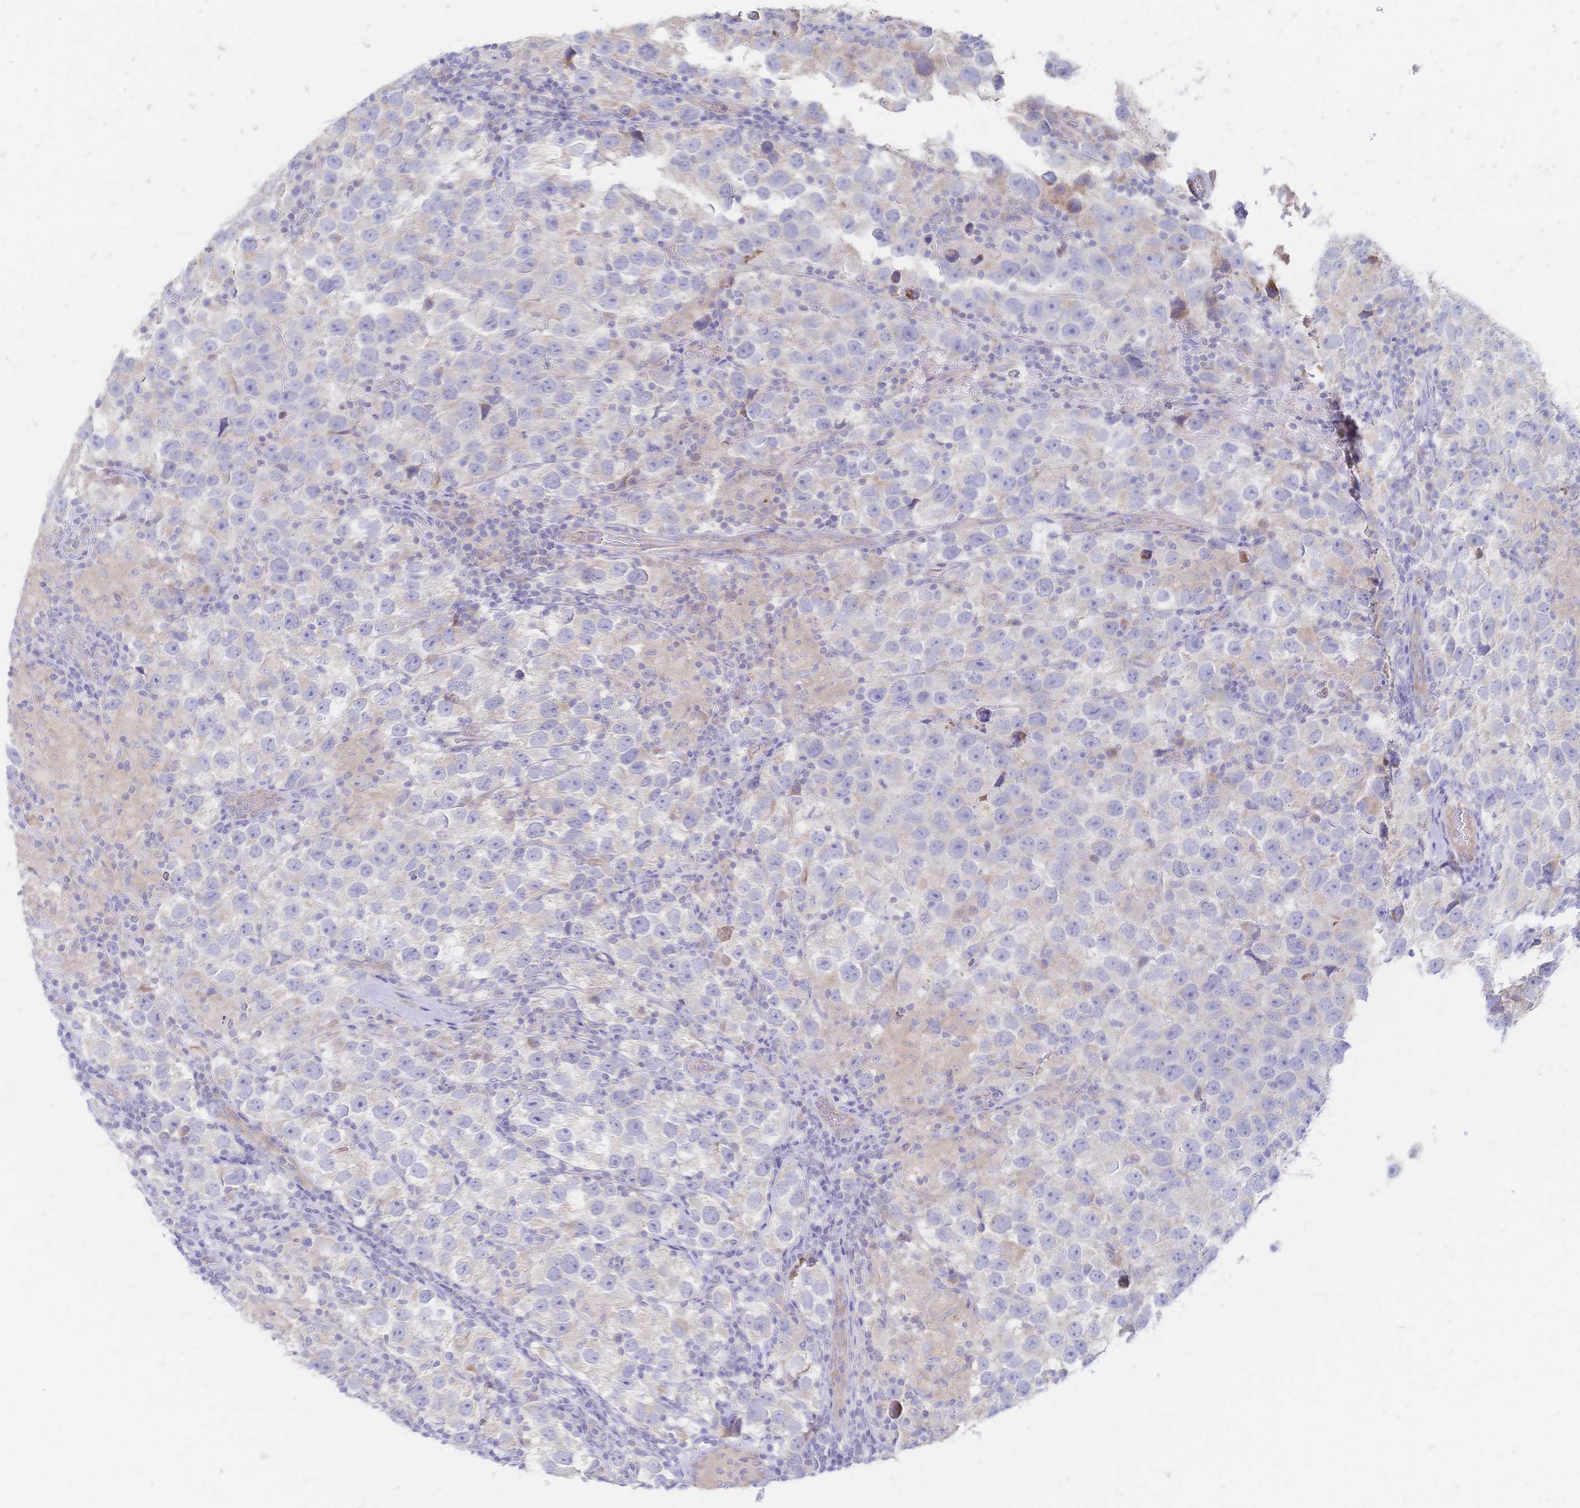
{"staining": {"intensity": "weak", "quantity": "<25%", "location": "cytoplasmic/membranous"}, "tissue": "testis cancer", "cell_type": "Tumor cells", "image_type": "cancer", "snomed": [{"axis": "morphology", "description": "Seminoma, NOS"}, {"axis": "topography", "description": "Testis"}], "caption": "Immunohistochemistry (IHC) image of neoplastic tissue: human testis cancer (seminoma) stained with DAB displays no significant protein positivity in tumor cells.", "gene": "VWC2L", "patient": {"sex": "male", "age": 26}}